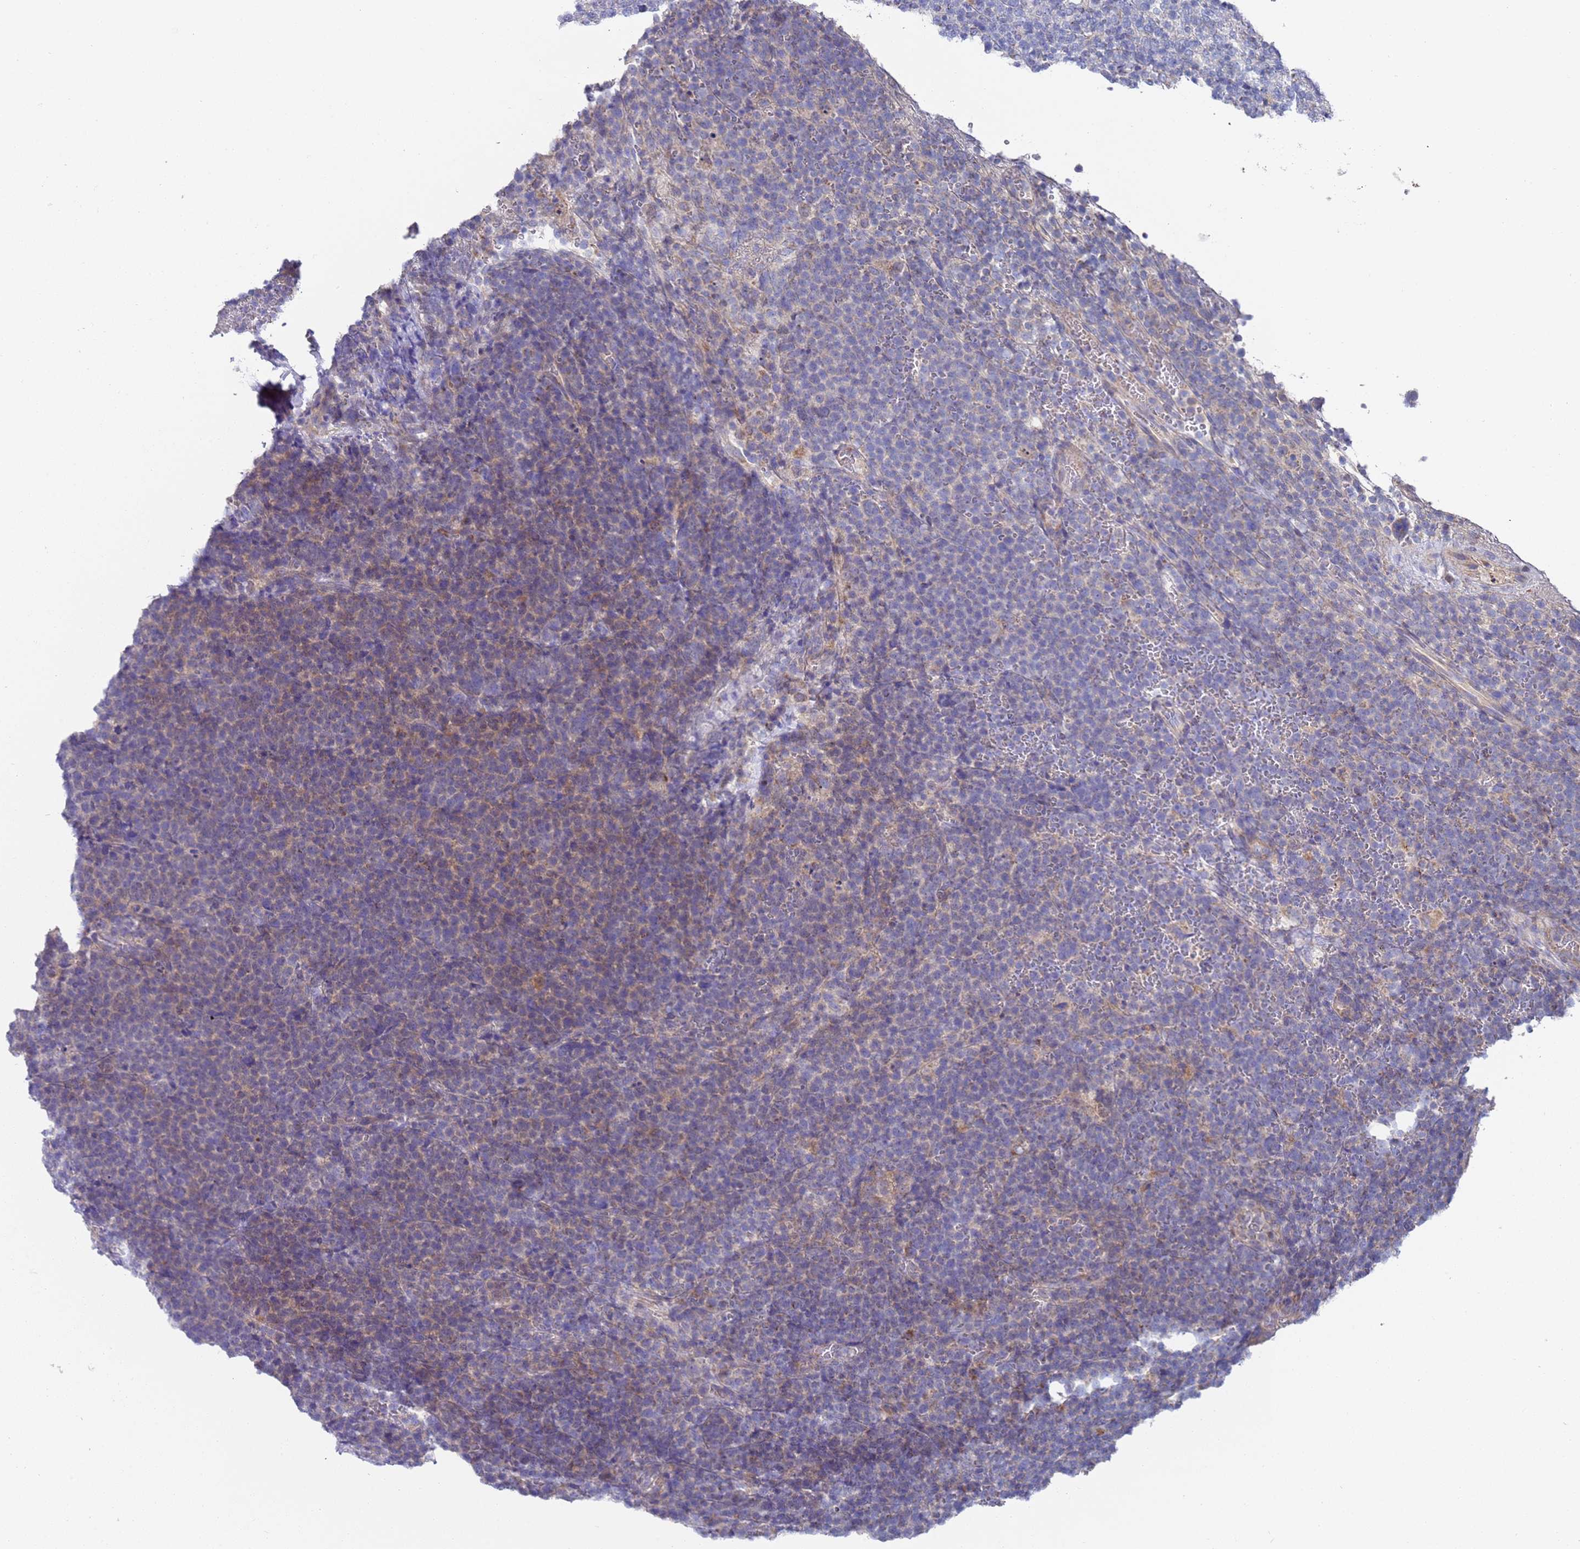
{"staining": {"intensity": "weak", "quantity": "<25%", "location": "cytoplasmic/membranous"}, "tissue": "lymphoma", "cell_type": "Tumor cells", "image_type": "cancer", "snomed": [{"axis": "morphology", "description": "Malignant lymphoma, non-Hodgkin's type, High grade"}, {"axis": "topography", "description": "Lymph node"}], "caption": "This is a histopathology image of IHC staining of lymphoma, which shows no expression in tumor cells. (Stains: DAB (3,3'-diaminobenzidine) immunohistochemistry (IHC) with hematoxylin counter stain, Microscopy: brightfield microscopy at high magnification).", "gene": "NPEPPS", "patient": {"sex": "male", "age": 61}}